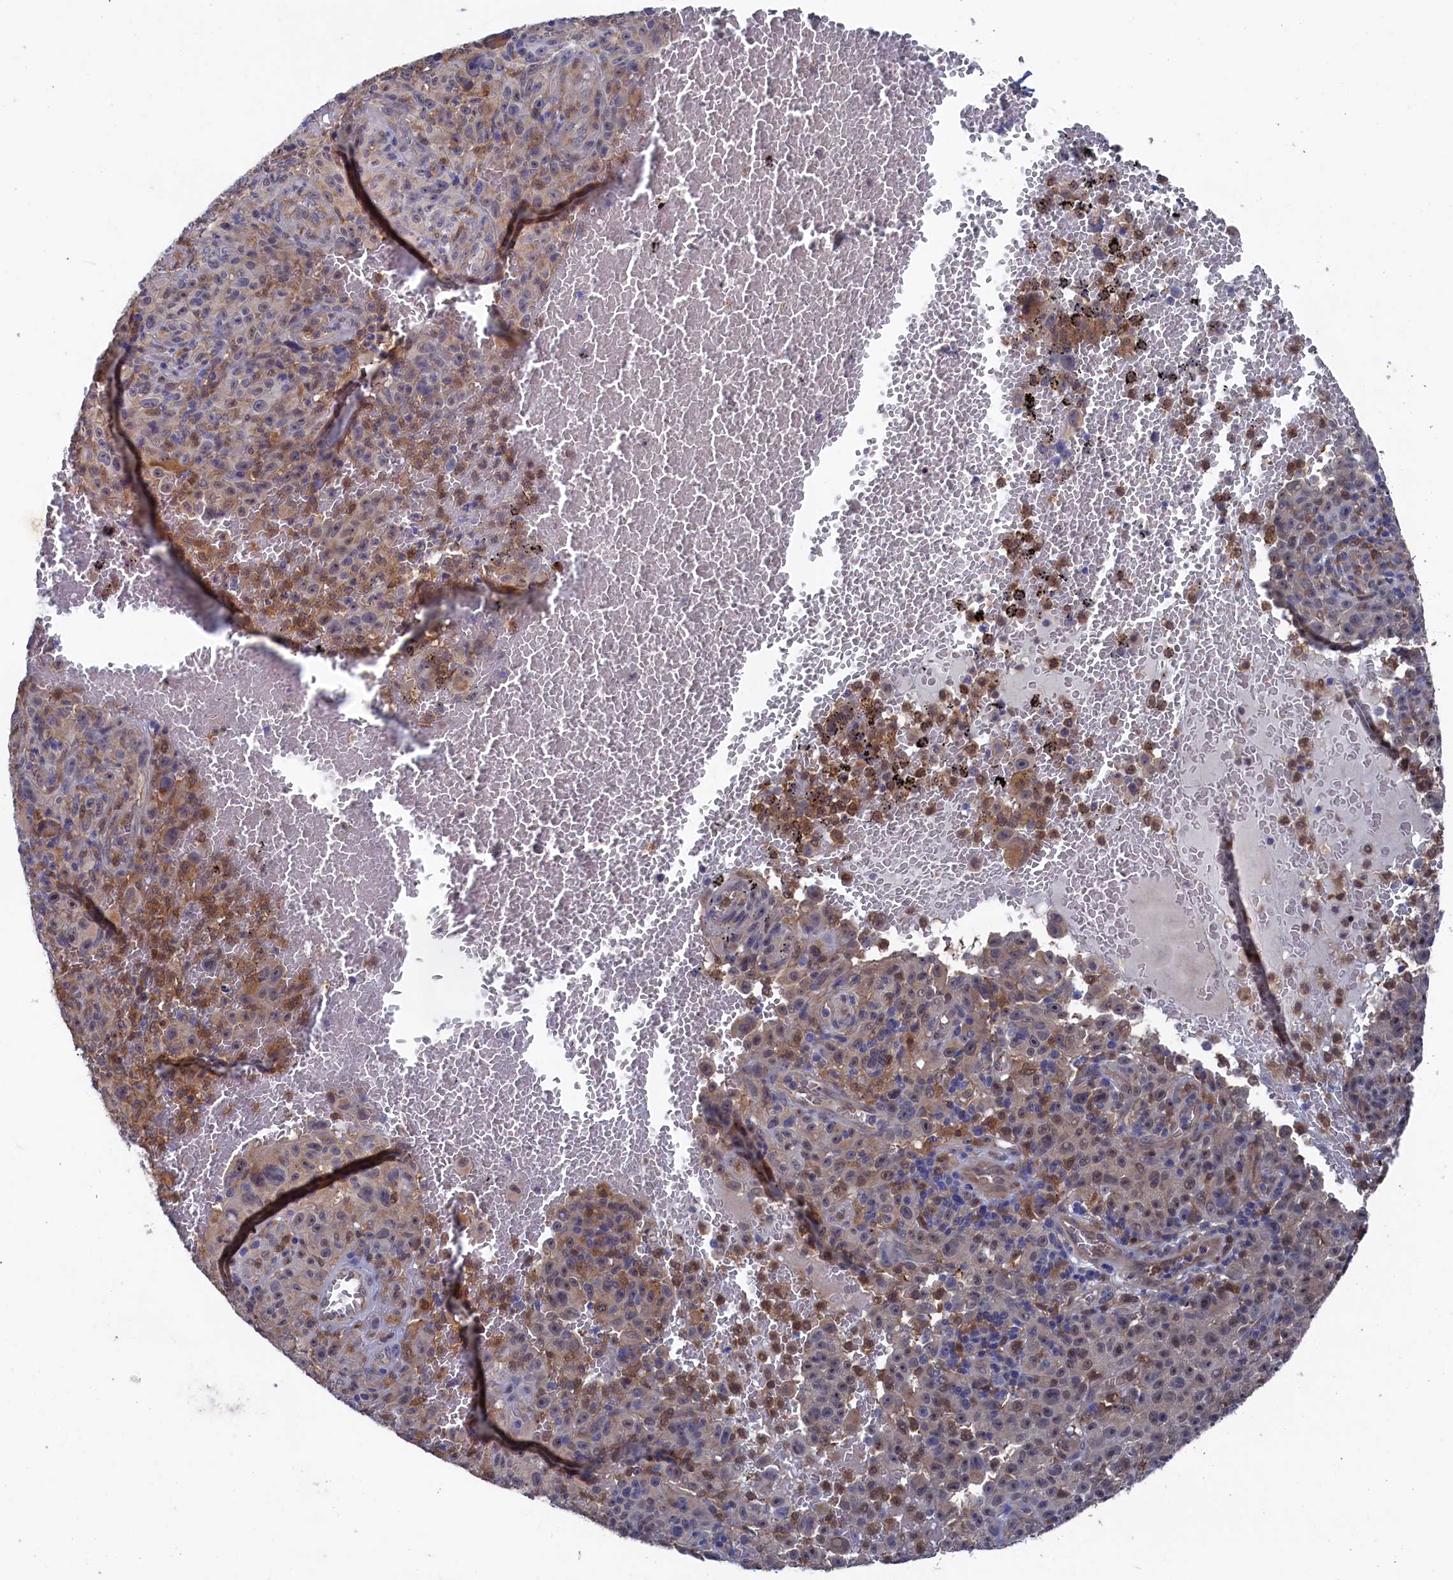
{"staining": {"intensity": "weak", "quantity": ">75%", "location": "cytoplasmic/membranous,nuclear"}, "tissue": "melanoma", "cell_type": "Tumor cells", "image_type": "cancer", "snomed": [{"axis": "morphology", "description": "Malignant melanoma, NOS"}, {"axis": "topography", "description": "Skin"}], "caption": "High-power microscopy captured an IHC photomicrograph of melanoma, revealing weak cytoplasmic/membranous and nuclear expression in approximately >75% of tumor cells.", "gene": "RNH1", "patient": {"sex": "female", "age": 82}}